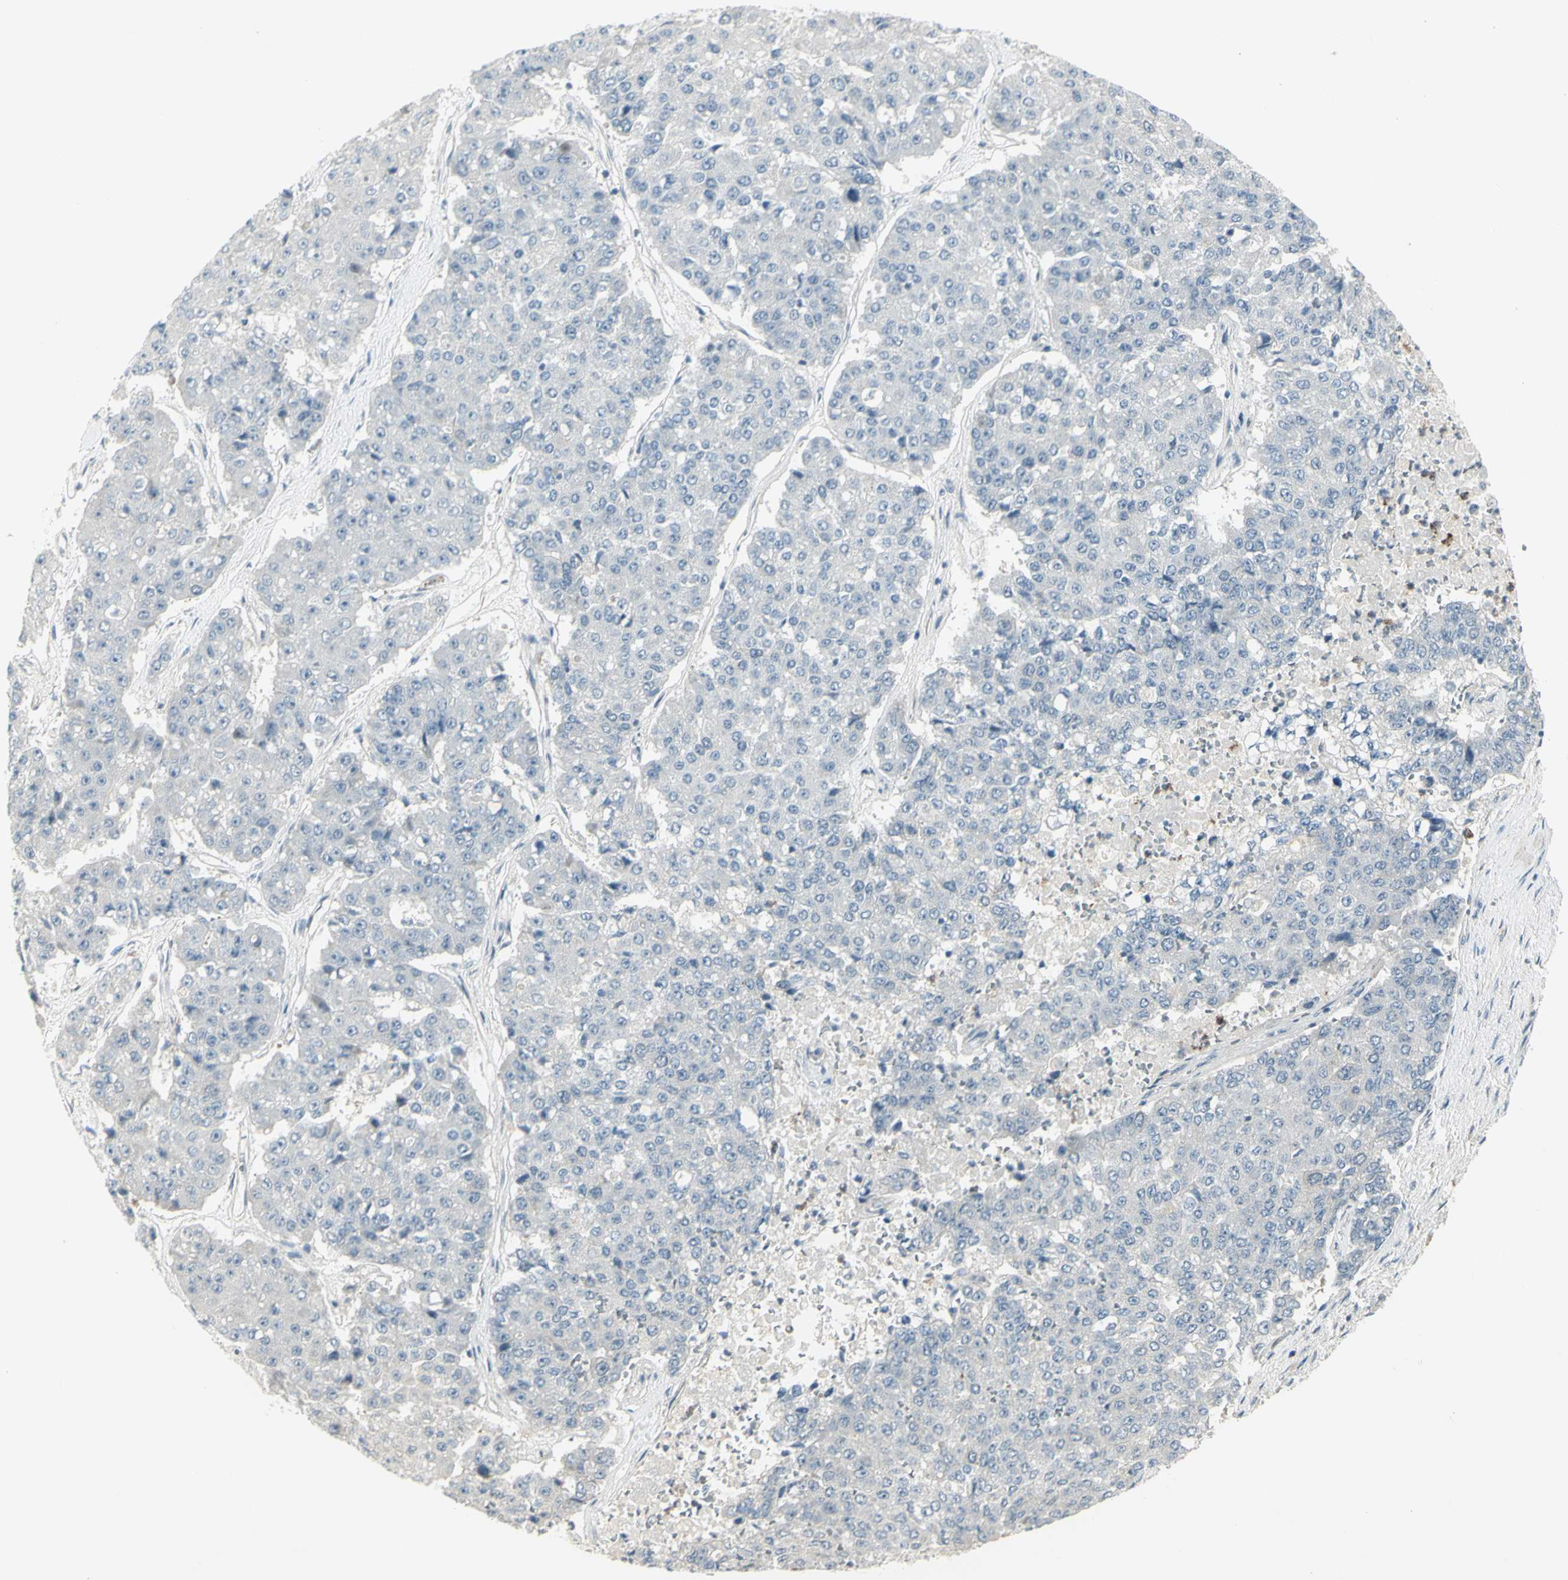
{"staining": {"intensity": "negative", "quantity": "none", "location": "none"}, "tissue": "pancreatic cancer", "cell_type": "Tumor cells", "image_type": "cancer", "snomed": [{"axis": "morphology", "description": "Adenocarcinoma, NOS"}, {"axis": "topography", "description": "Pancreas"}], "caption": "The IHC image has no significant expression in tumor cells of pancreatic cancer tissue. Brightfield microscopy of immunohistochemistry stained with DAB (3,3'-diaminobenzidine) (brown) and hematoxylin (blue), captured at high magnification.", "gene": "CCNB2", "patient": {"sex": "male", "age": 50}}